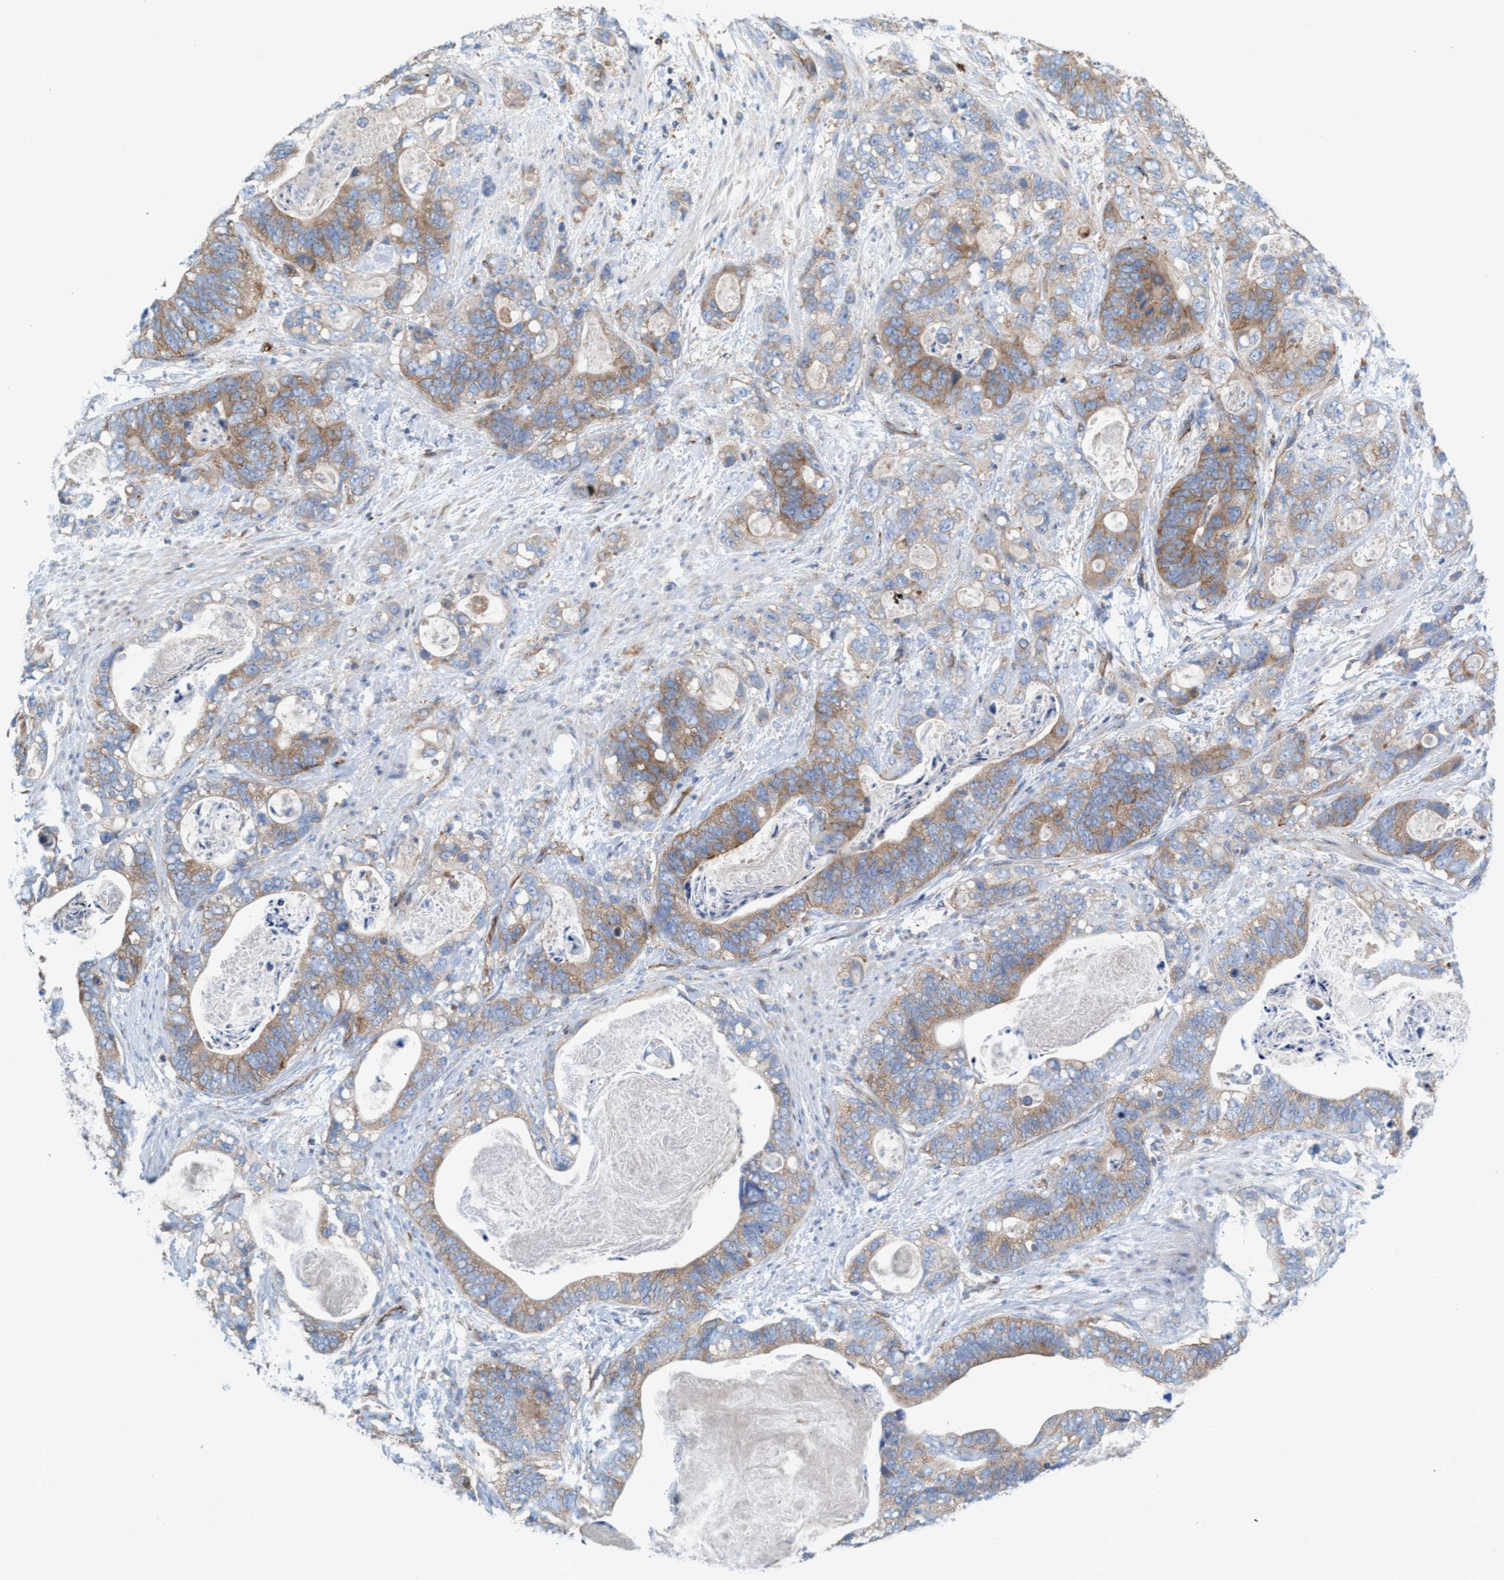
{"staining": {"intensity": "weak", "quantity": ">75%", "location": "cytoplasmic/membranous"}, "tissue": "stomach cancer", "cell_type": "Tumor cells", "image_type": "cancer", "snomed": [{"axis": "morphology", "description": "Normal tissue, NOS"}, {"axis": "morphology", "description": "Adenocarcinoma, NOS"}, {"axis": "topography", "description": "Stomach"}], "caption": "Stomach cancer stained with IHC shows weak cytoplasmic/membranous staining in about >75% of tumor cells.", "gene": "NYAP1", "patient": {"sex": "female", "age": 89}}